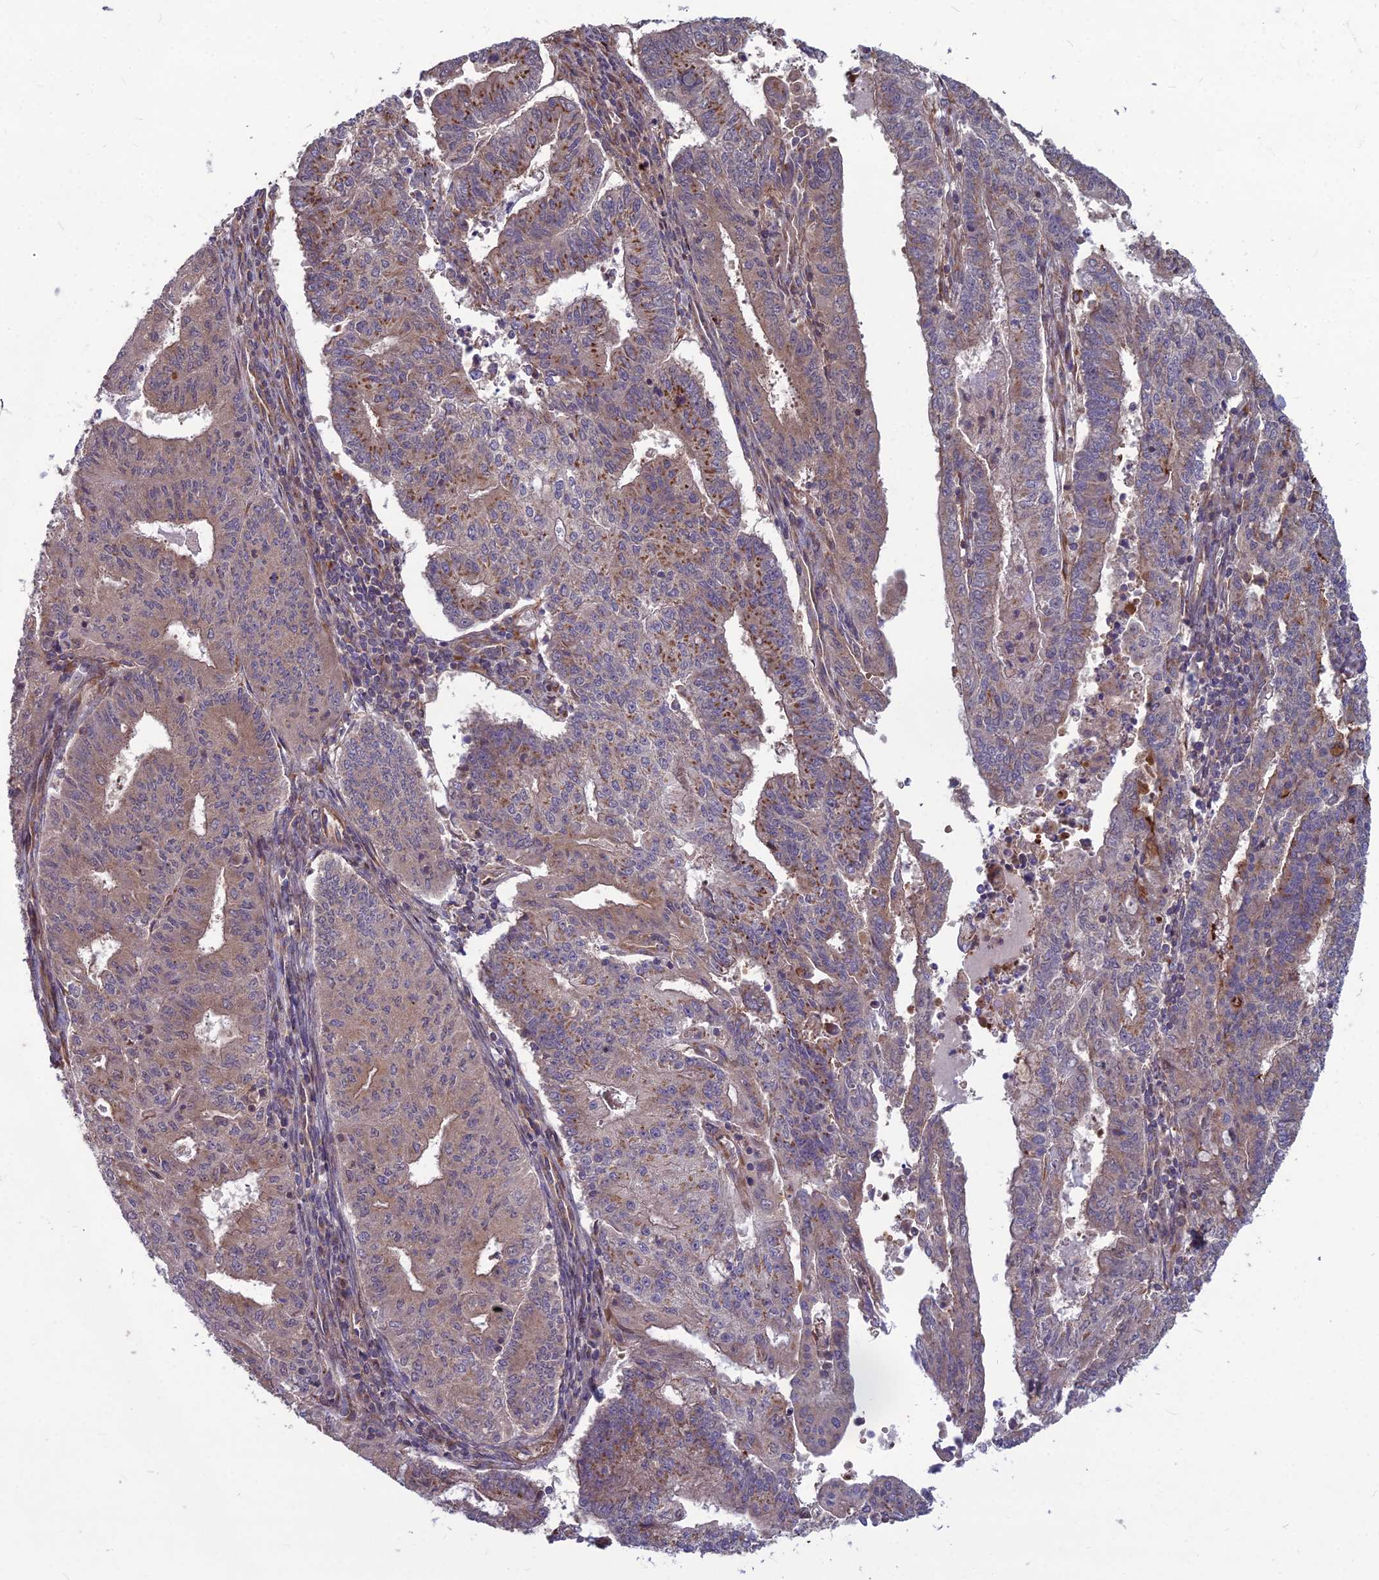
{"staining": {"intensity": "strong", "quantity": "25%-75%", "location": "cytoplasmic/membranous"}, "tissue": "endometrial cancer", "cell_type": "Tumor cells", "image_type": "cancer", "snomed": [{"axis": "morphology", "description": "Adenocarcinoma, NOS"}, {"axis": "topography", "description": "Endometrium"}], "caption": "Immunohistochemistry (IHC) (DAB (3,3'-diaminobenzidine)) staining of human adenocarcinoma (endometrial) displays strong cytoplasmic/membranous protein positivity in about 25%-75% of tumor cells. (DAB IHC with brightfield microscopy, high magnification).", "gene": "MFSD8", "patient": {"sex": "female", "age": 59}}